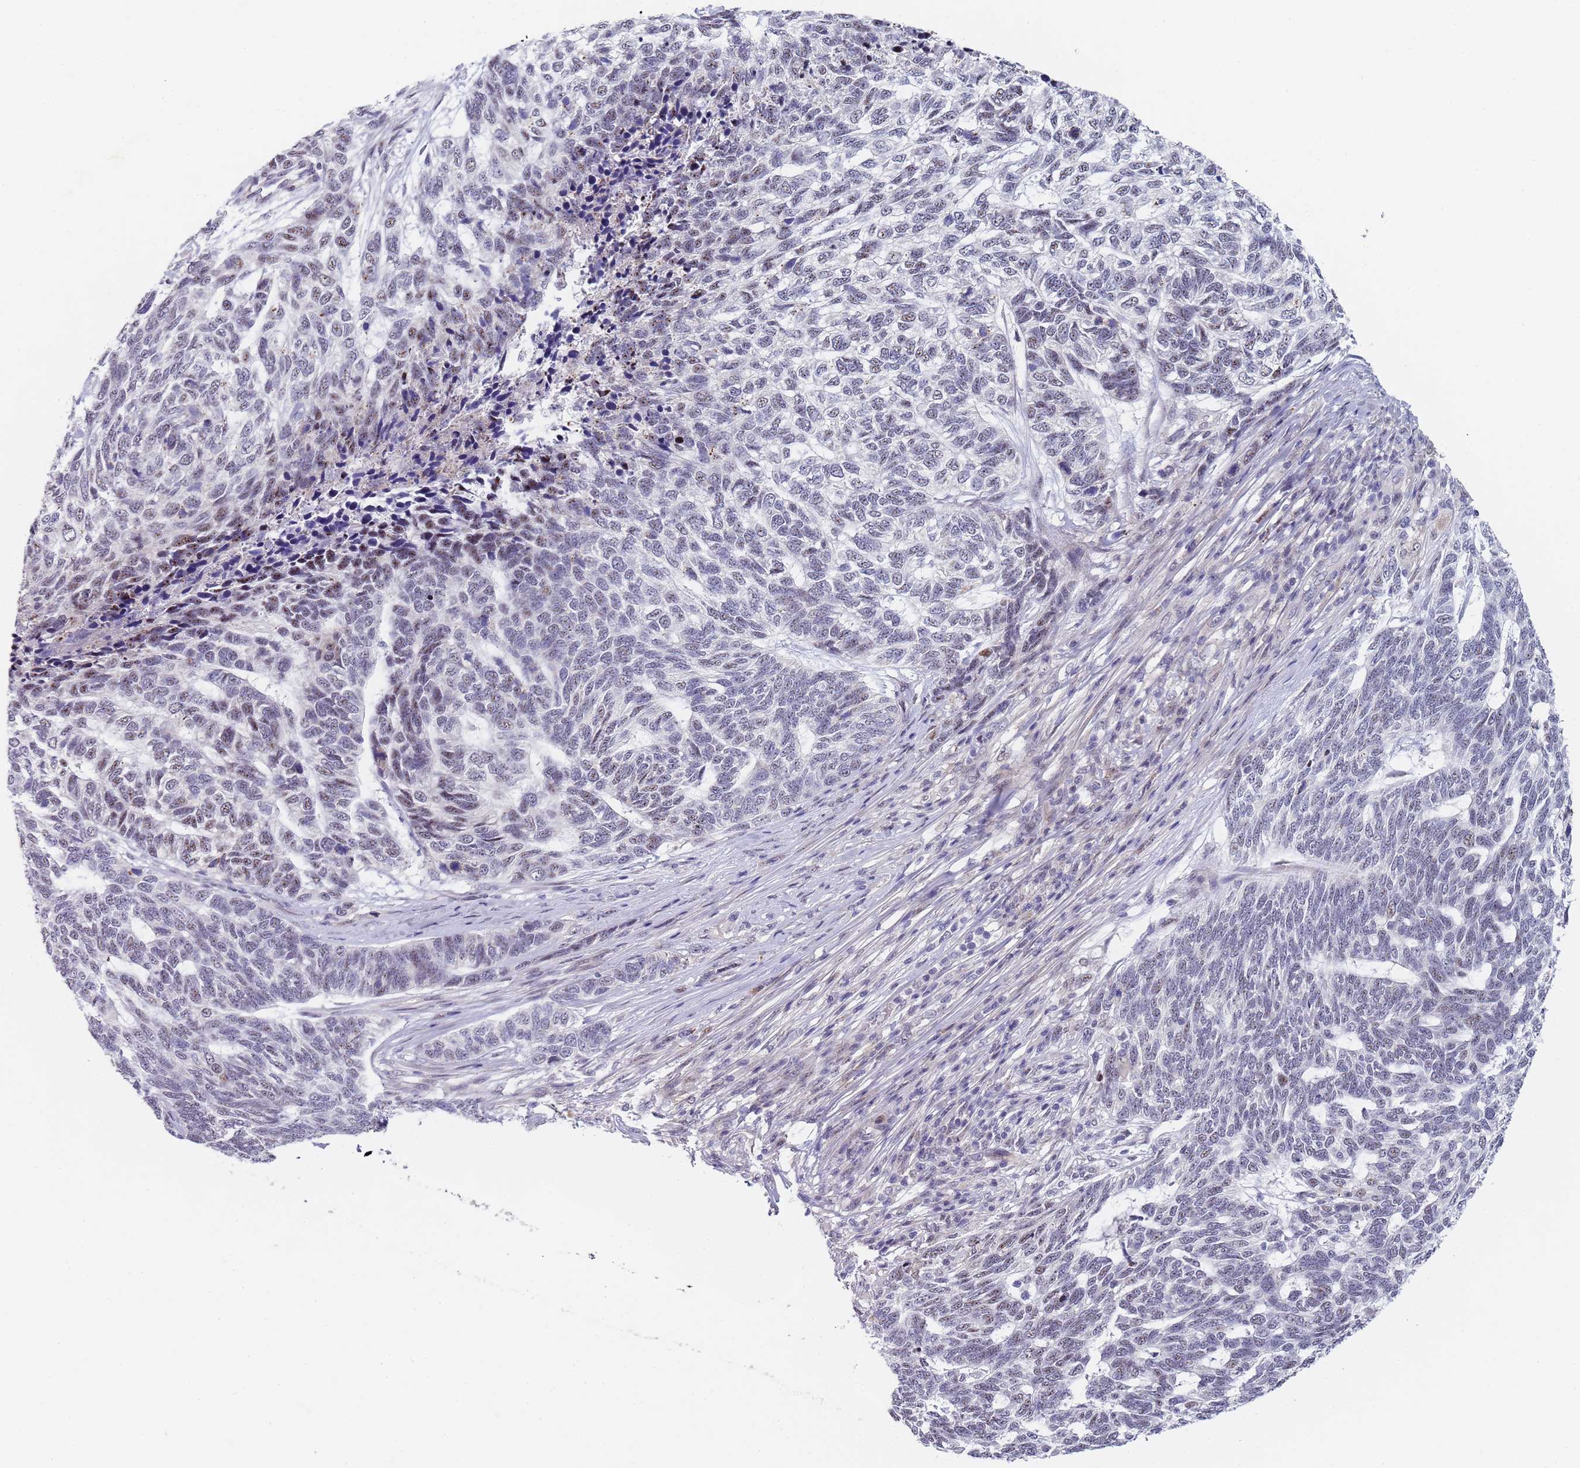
{"staining": {"intensity": "weak", "quantity": "<25%", "location": "nuclear"}, "tissue": "skin cancer", "cell_type": "Tumor cells", "image_type": "cancer", "snomed": [{"axis": "morphology", "description": "Basal cell carcinoma"}, {"axis": "topography", "description": "Skin"}], "caption": "IHC photomicrograph of neoplastic tissue: human basal cell carcinoma (skin) stained with DAB shows no significant protein positivity in tumor cells. The staining was performed using DAB to visualize the protein expression in brown, while the nuclei were stained in blue with hematoxylin (Magnification: 20x).", "gene": "PLCL2", "patient": {"sex": "female", "age": 65}}